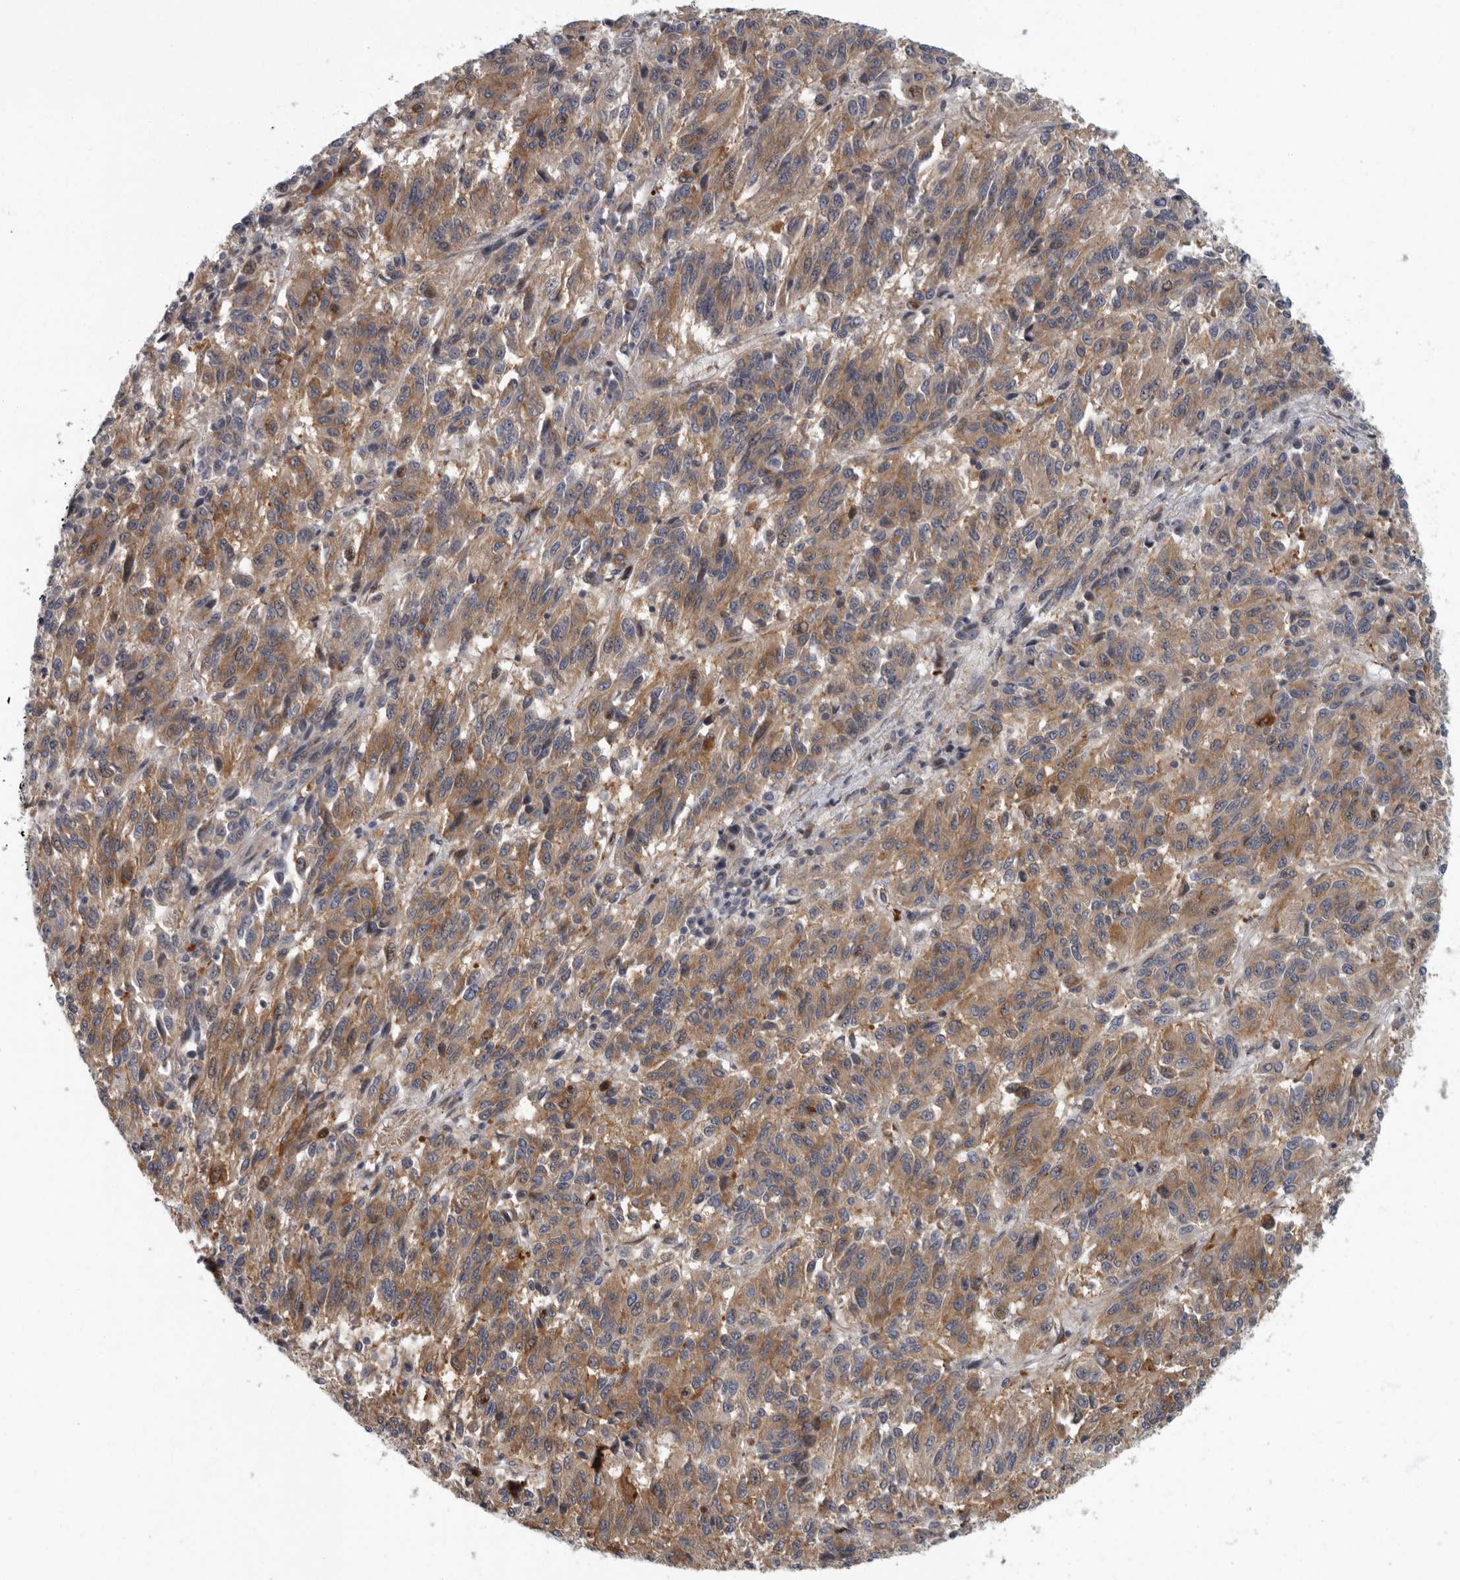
{"staining": {"intensity": "moderate", "quantity": ">75%", "location": "cytoplasmic/membranous"}, "tissue": "melanoma", "cell_type": "Tumor cells", "image_type": "cancer", "snomed": [{"axis": "morphology", "description": "Malignant melanoma, Metastatic site"}, {"axis": "topography", "description": "Lung"}], "caption": "Immunohistochemical staining of human malignant melanoma (metastatic site) reveals moderate cytoplasmic/membranous protein staining in about >75% of tumor cells.", "gene": "PDCD11", "patient": {"sex": "male", "age": 64}}